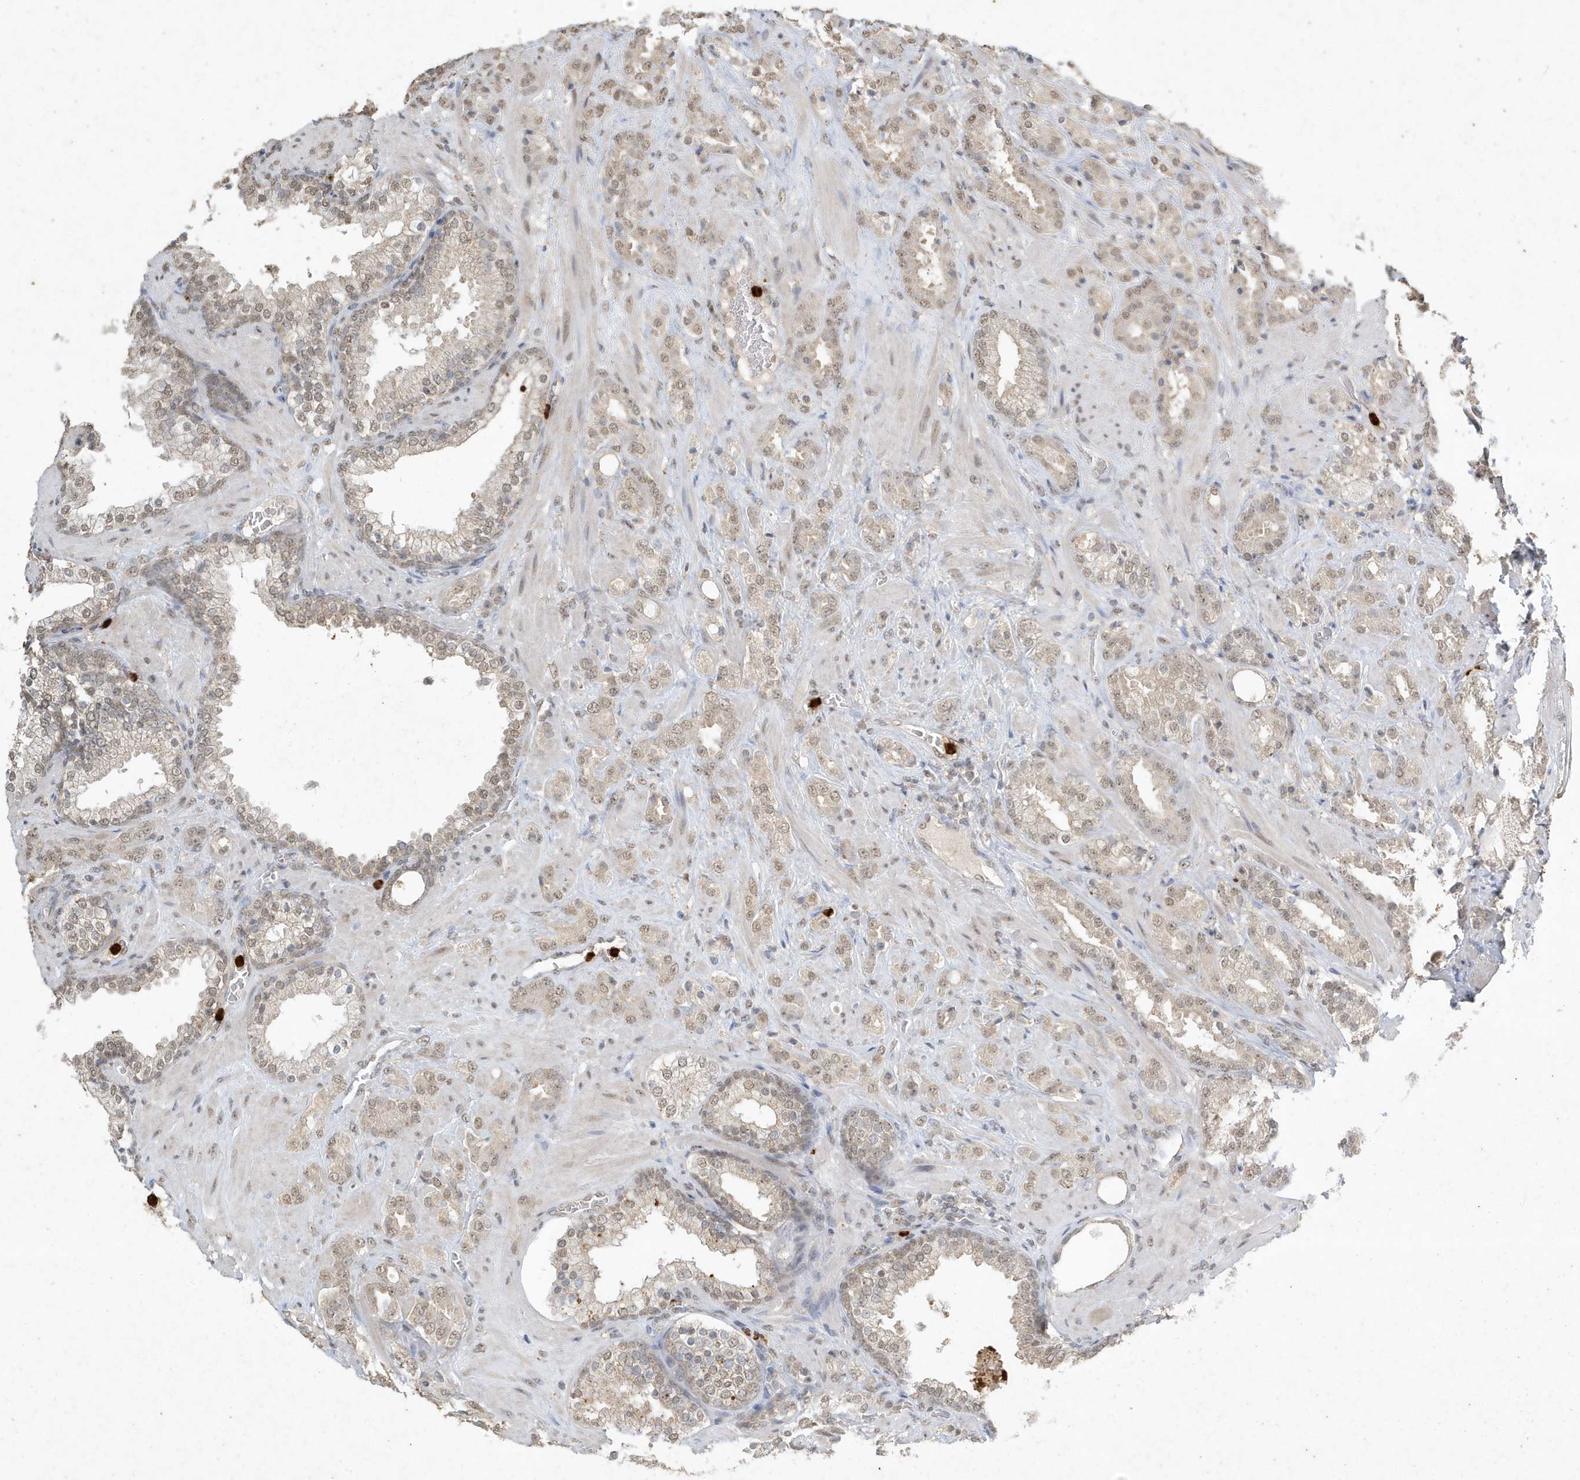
{"staining": {"intensity": "weak", "quantity": ">75%", "location": "nuclear"}, "tissue": "prostate cancer", "cell_type": "Tumor cells", "image_type": "cancer", "snomed": [{"axis": "morphology", "description": "Adenocarcinoma, High grade"}, {"axis": "topography", "description": "Prostate"}], "caption": "The histopathology image shows staining of high-grade adenocarcinoma (prostate), revealing weak nuclear protein positivity (brown color) within tumor cells. The staining is performed using DAB brown chromogen to label protein expression. The nuclei are counter-stained blue using hematoxylin.", "gene": "DEFA1", "patient": {"sex": "male", "age": 64}}